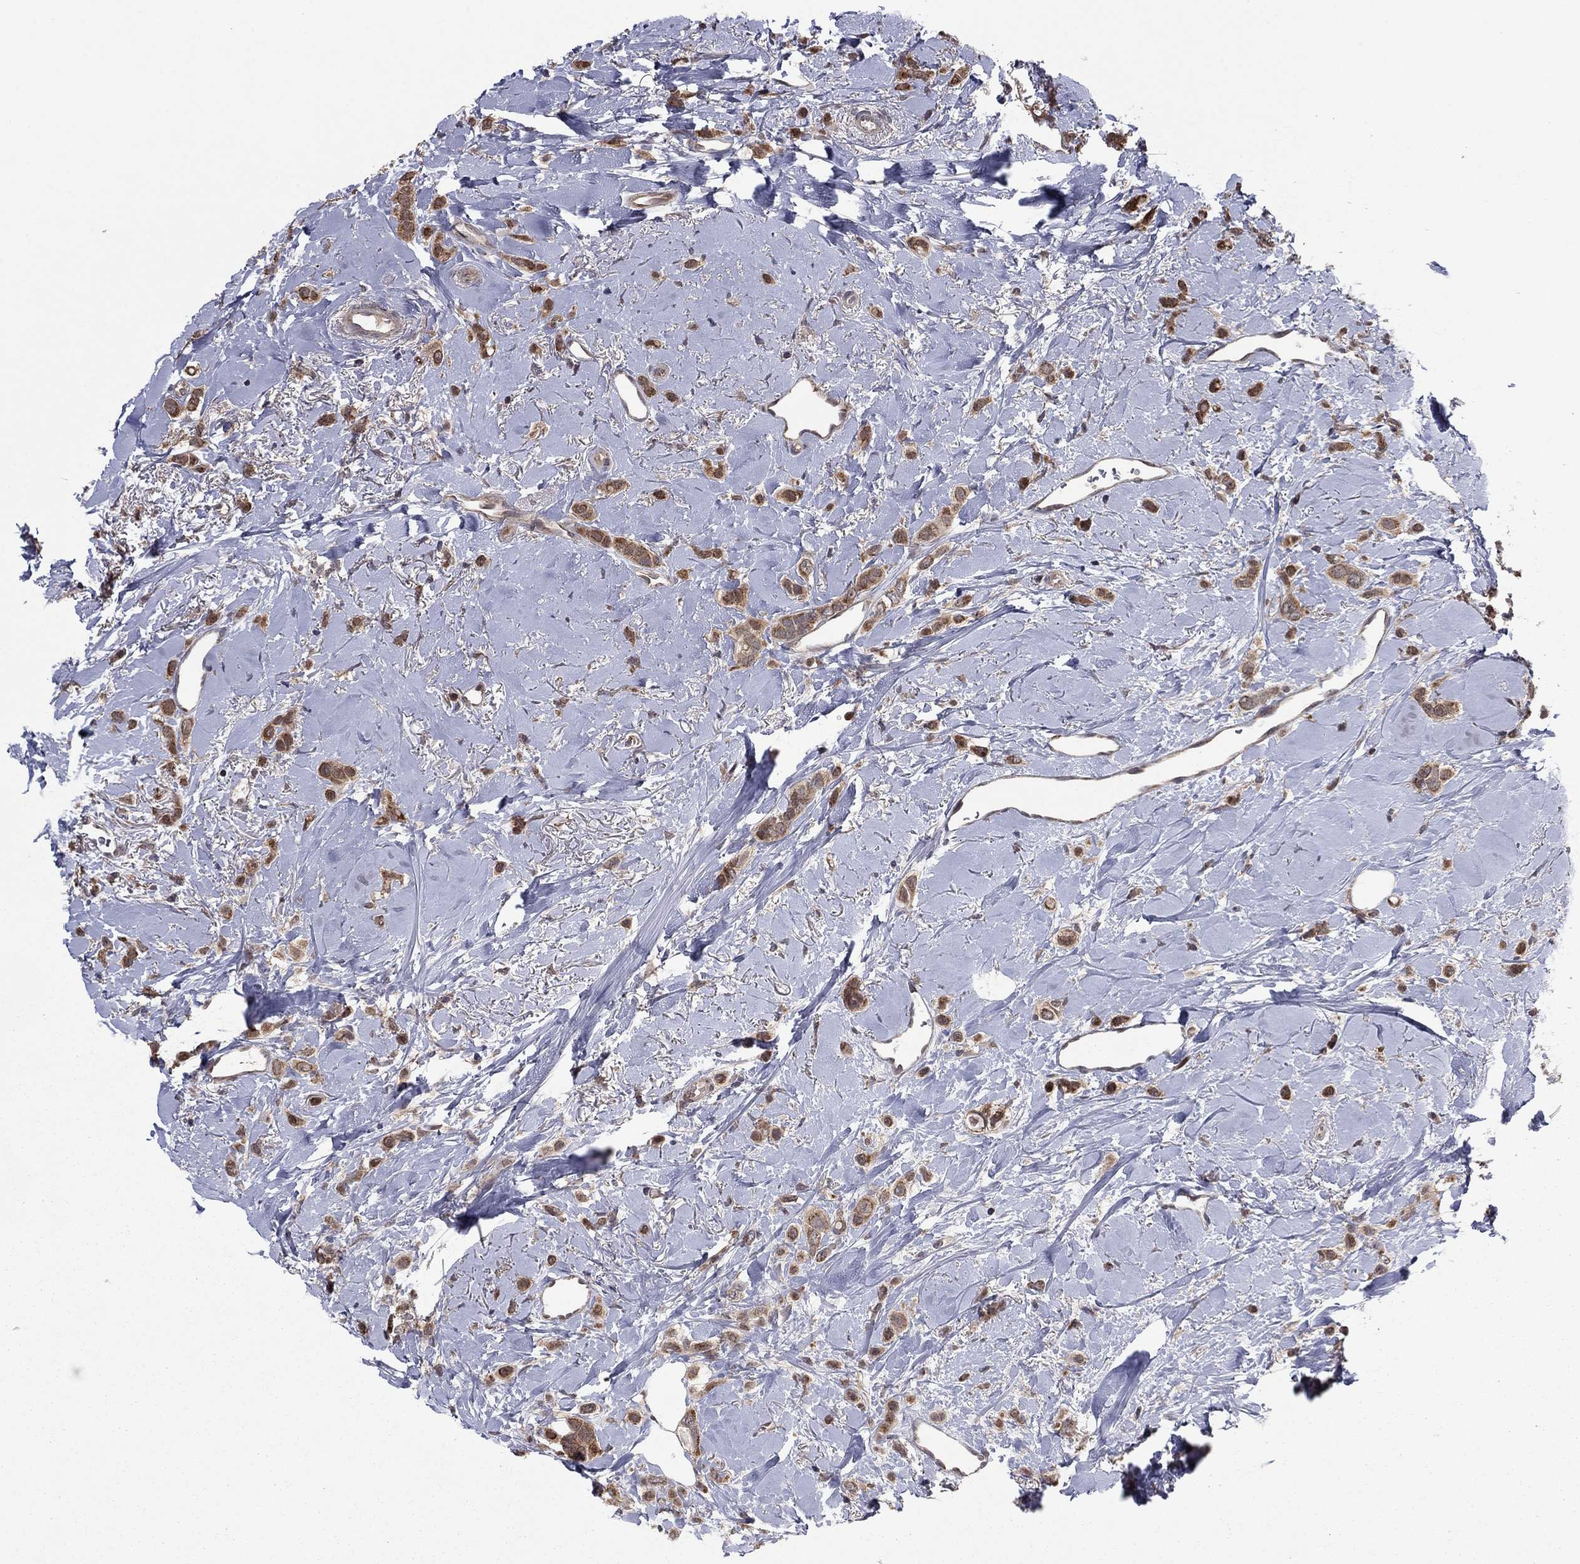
{"staining": {"intensity": "moderate", "quantity": ">75%", "location": "cytoplasmic/membranous"}, "tissue": "breast cancer", "cell_type": "Tumor cells", "image_type": "cancer", "snomed": [{"axis": "morphology", "description": "Lobular carcinoma"}, {"axis": "topography", "description": "Breast"}], "caption": "Lobular carcinoma (breast) stained with a protein marker reveals moderate staining in tumor cells.", "gene": "GRHPR", "patient": {"sex": "female", "age": 66}}